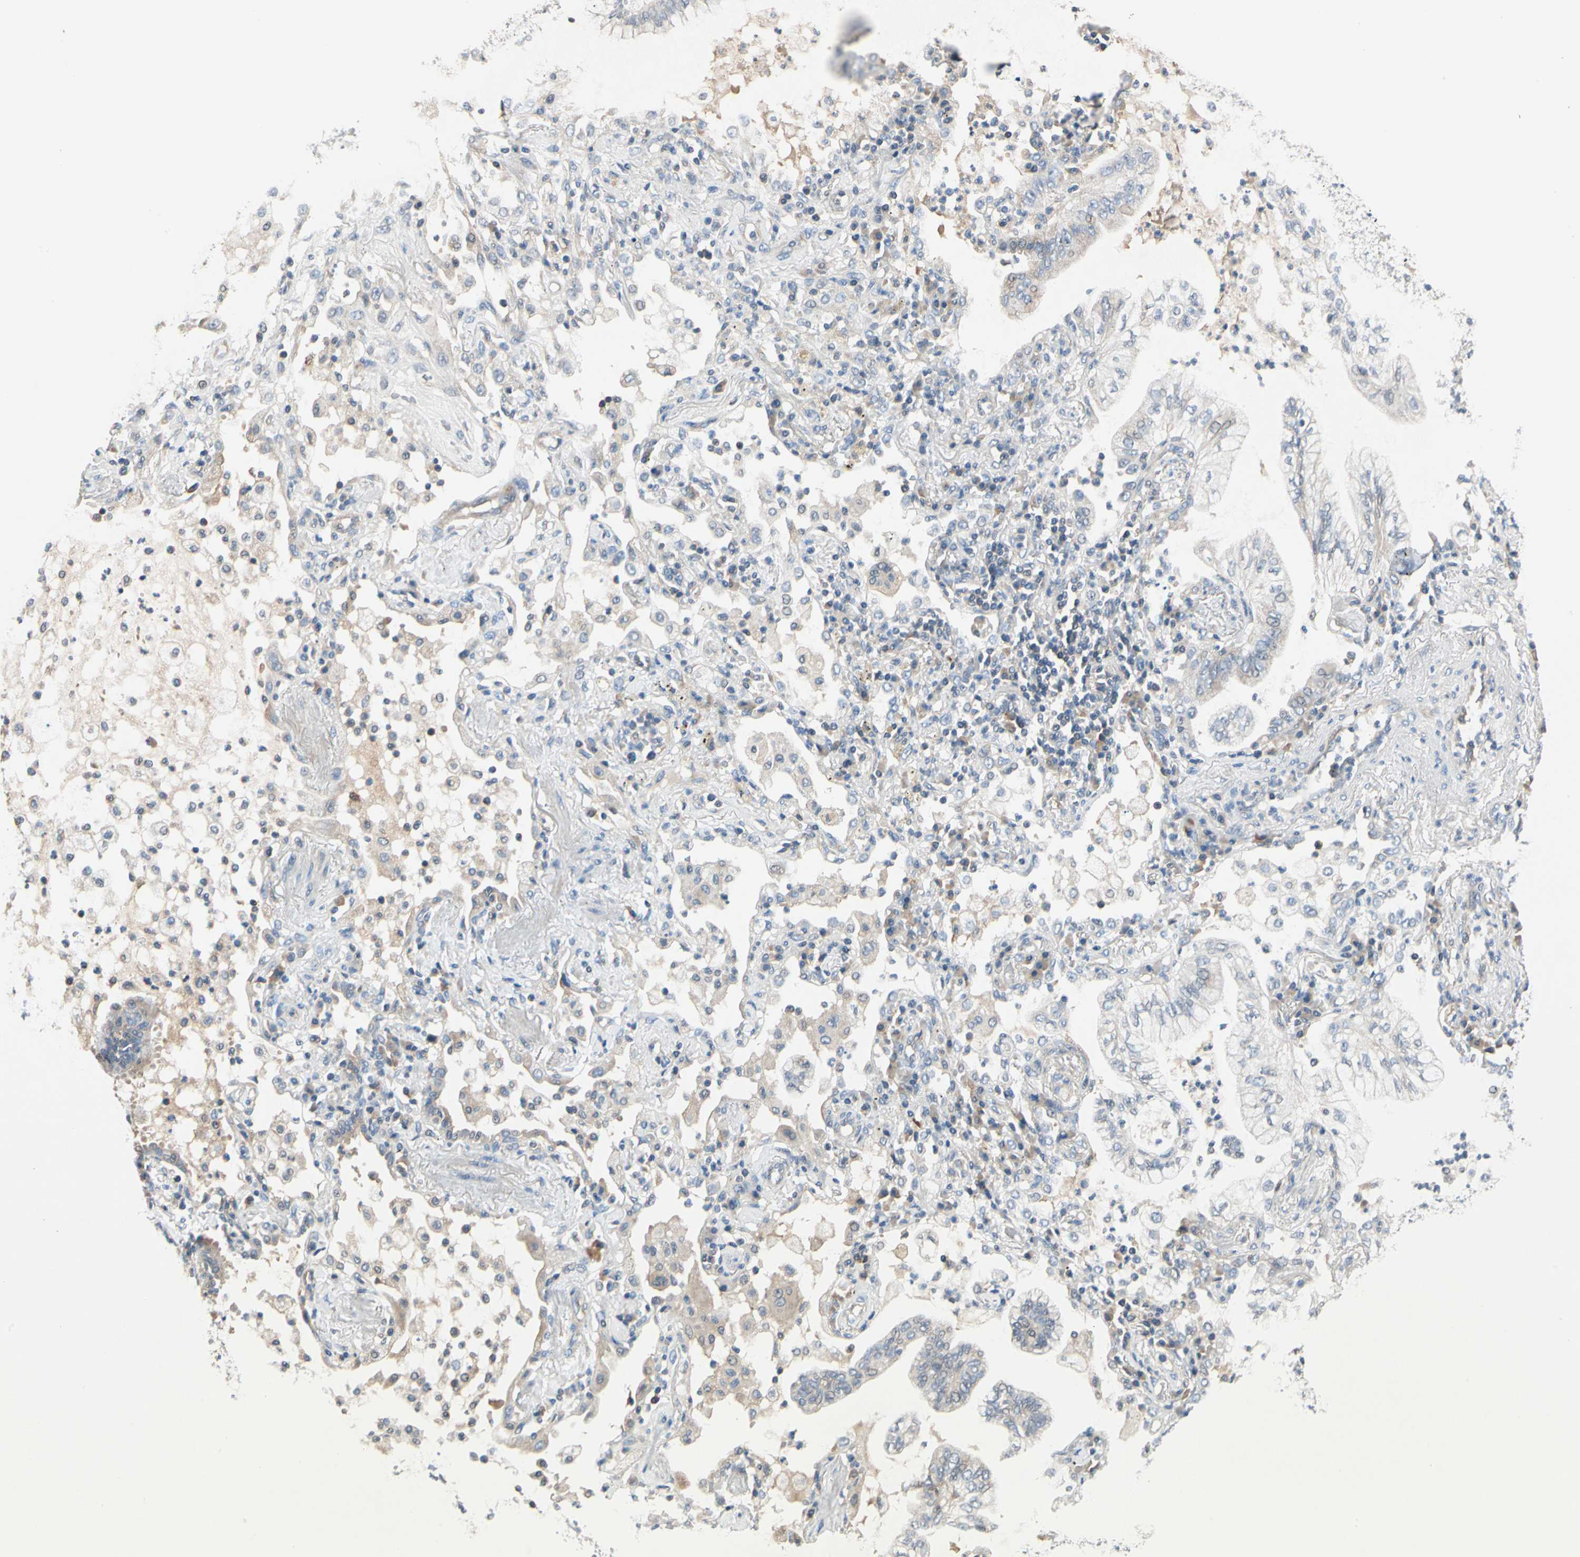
{"staining": {"intensity": "negative", "quantity": "none", "location": "none"}, "tissue": "lung cancer", "cell_type": "Tumor cells", "image_type": "cancer", "snomed": [{"axis": "morphology", "description": "Normal tissue, NOS"}, {"axis": "morphology", "description": "Adenocarcinoma, NOS"}, {"axis": "topography", "description": "Bronchus"}, {"axis": "topography", "description": "Lung"}], "caption": "An image of lung adenocarcinoma stained for a protein exhibits no brown staining in tumor cells.", "gene": "GPR153", "patient": {"sex": "female", "age": 70}}